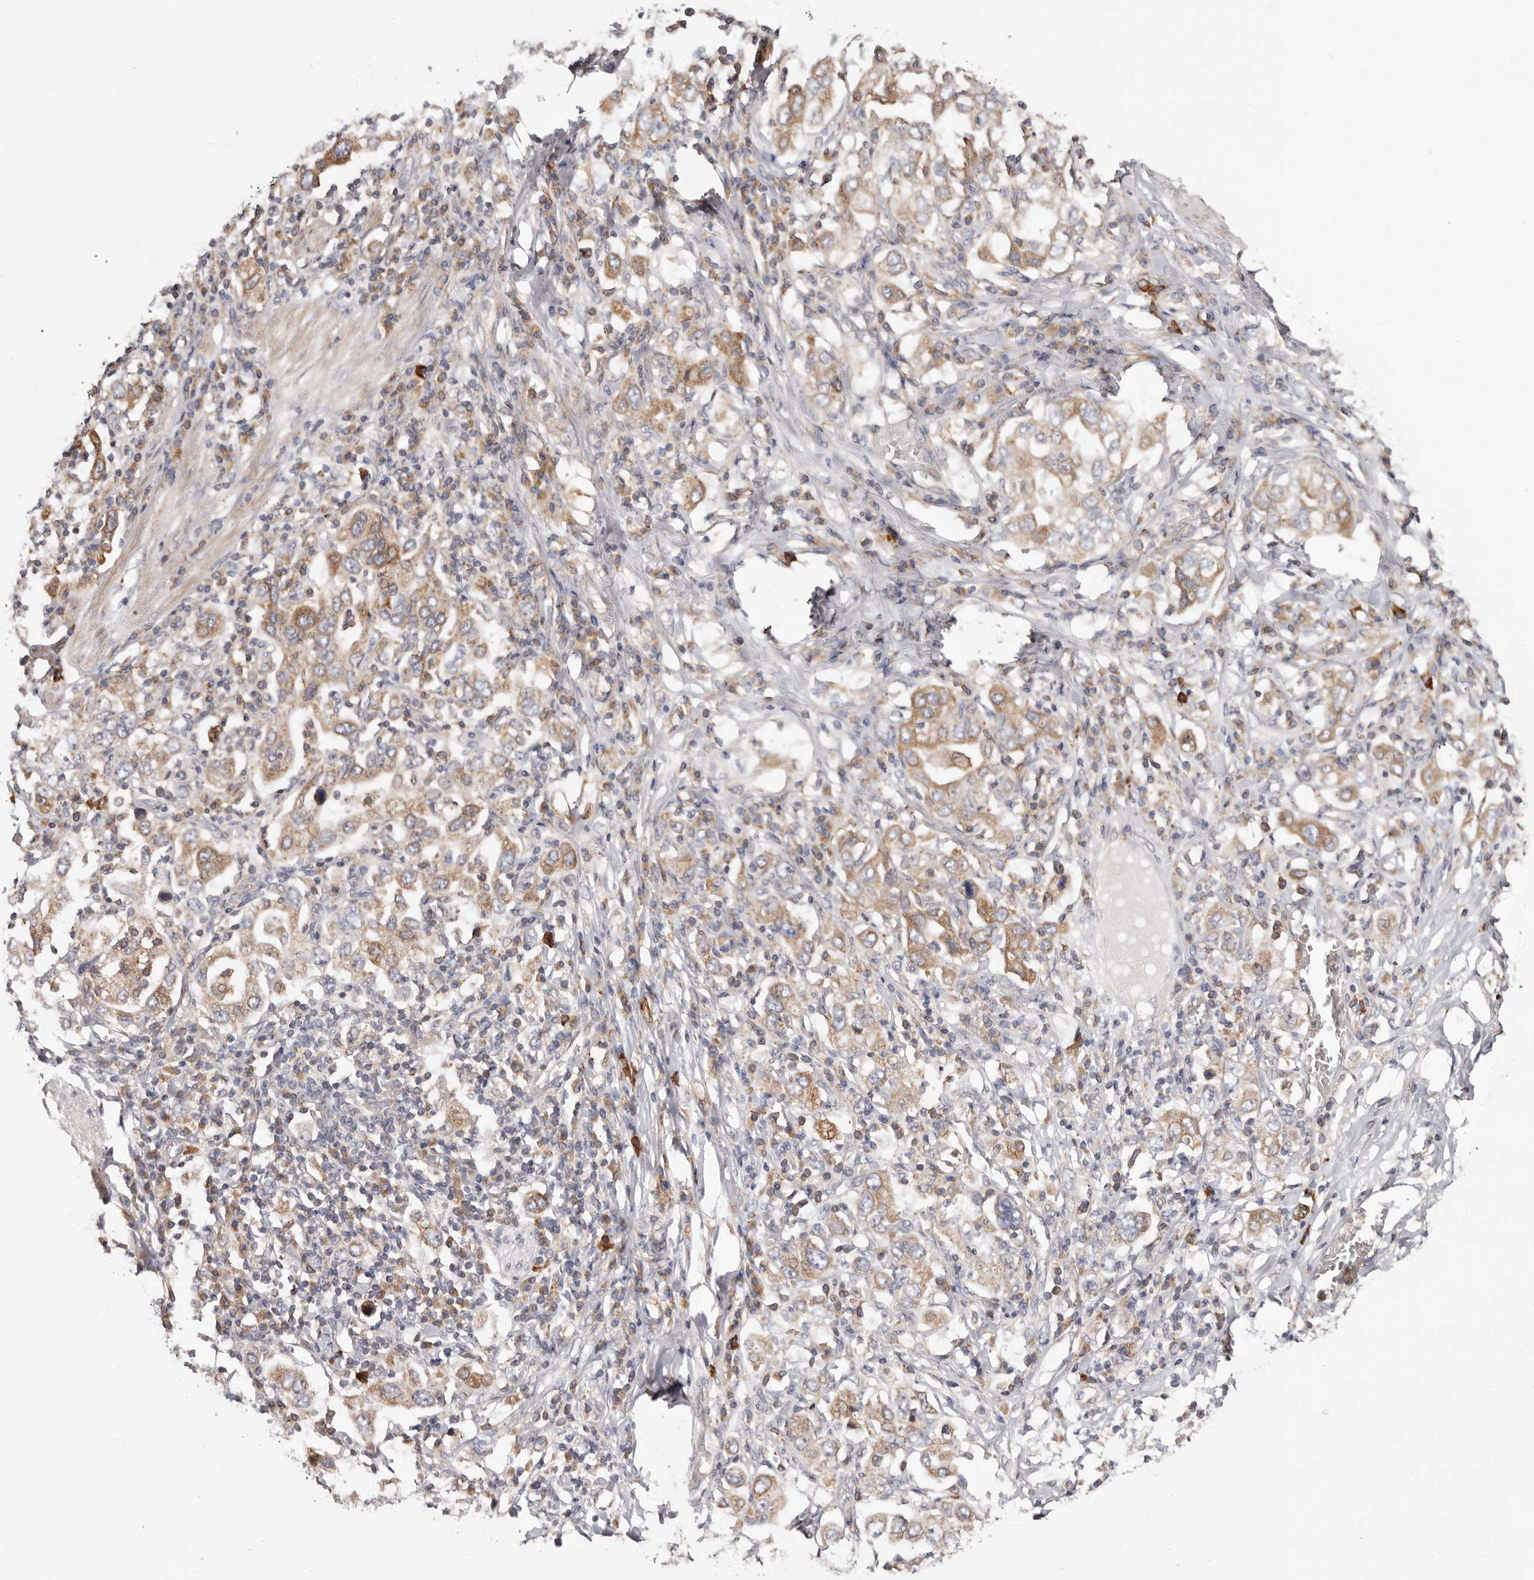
{"staining": {"intensity": "moderate", "quantity": ">75%", "location": "cytoplasmic/membranous"}, "tissue": "stomach cancer", "cell_type": "Tumor cells", "image_type": "cancer", "snomed": [{"axis": "morphology", "description": "Adenocarcinoma, NOS"}, {"axis": "topography", "description": "Stomach, upper"}], "caption": "Tumor cells reveal medium levels of moderate cytoplasmic/membranous positivity in approximately >75% of cells in stomach adenocarcinoma.", "gene": "TMUB1", "patient": {"sex": "male", "age": 62}}